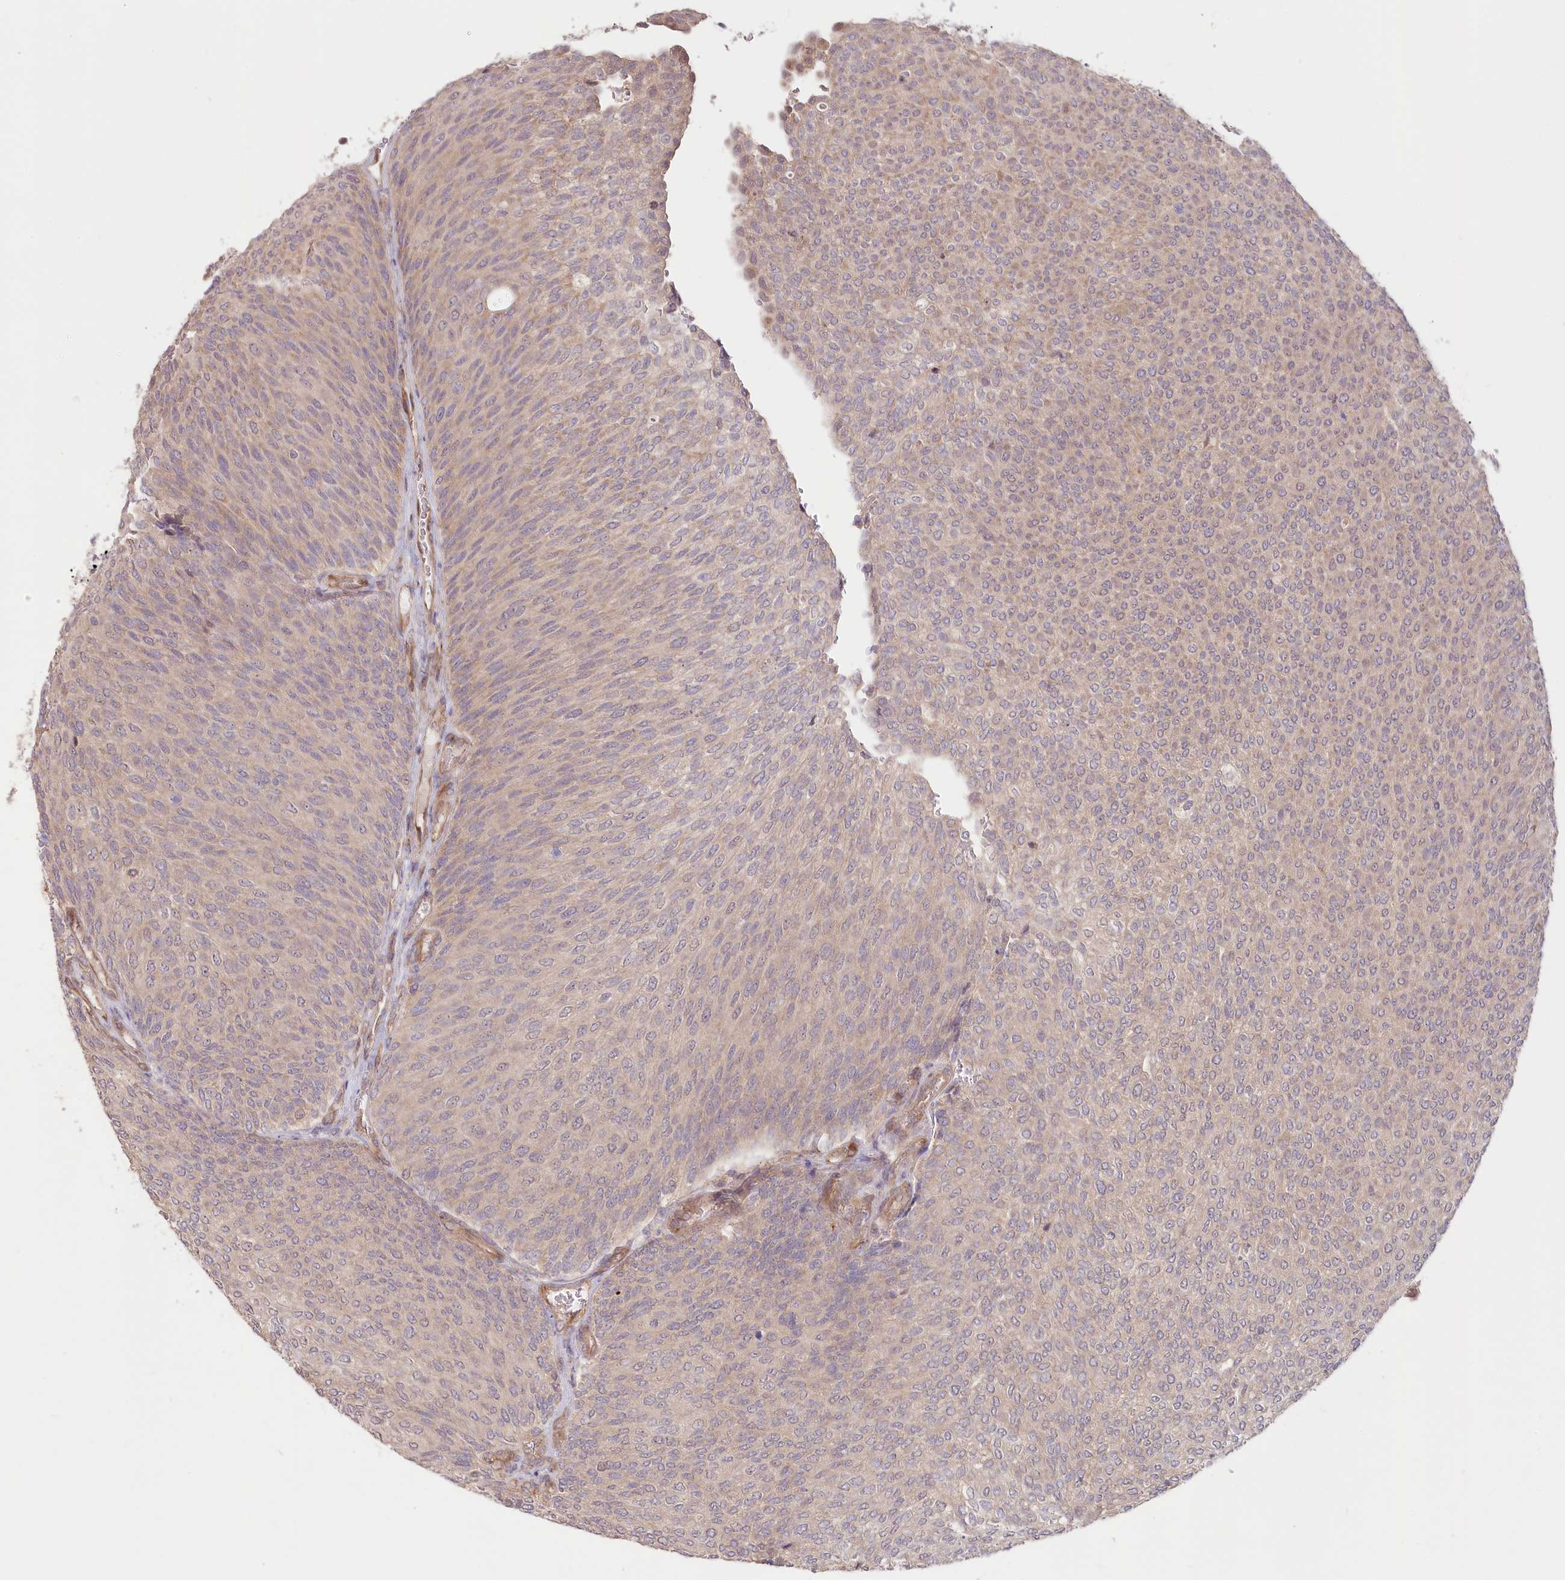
{"staining": {"intensity": "weak", "quantity": "25%-75%", "location": "cytoplasmic/membranous"}, "tissue": "urothelial cancer", "cell_type": "Tumor cells", "image_type": "cancer", "snomed": [{"axis": "morphology", "description": "Urothelial carcinoma, Low grade"}, {"axis": "topography", "description": "Urinary bladder"}], "caption": "Human low-grade urothelial carcinoma stained with a brown dye displays weak cytoplasmic/membranous positive staining in about 25%-75% of tumor cells.", "gene": "CEP70", "patient": {"sex": "female", "age": 79}}